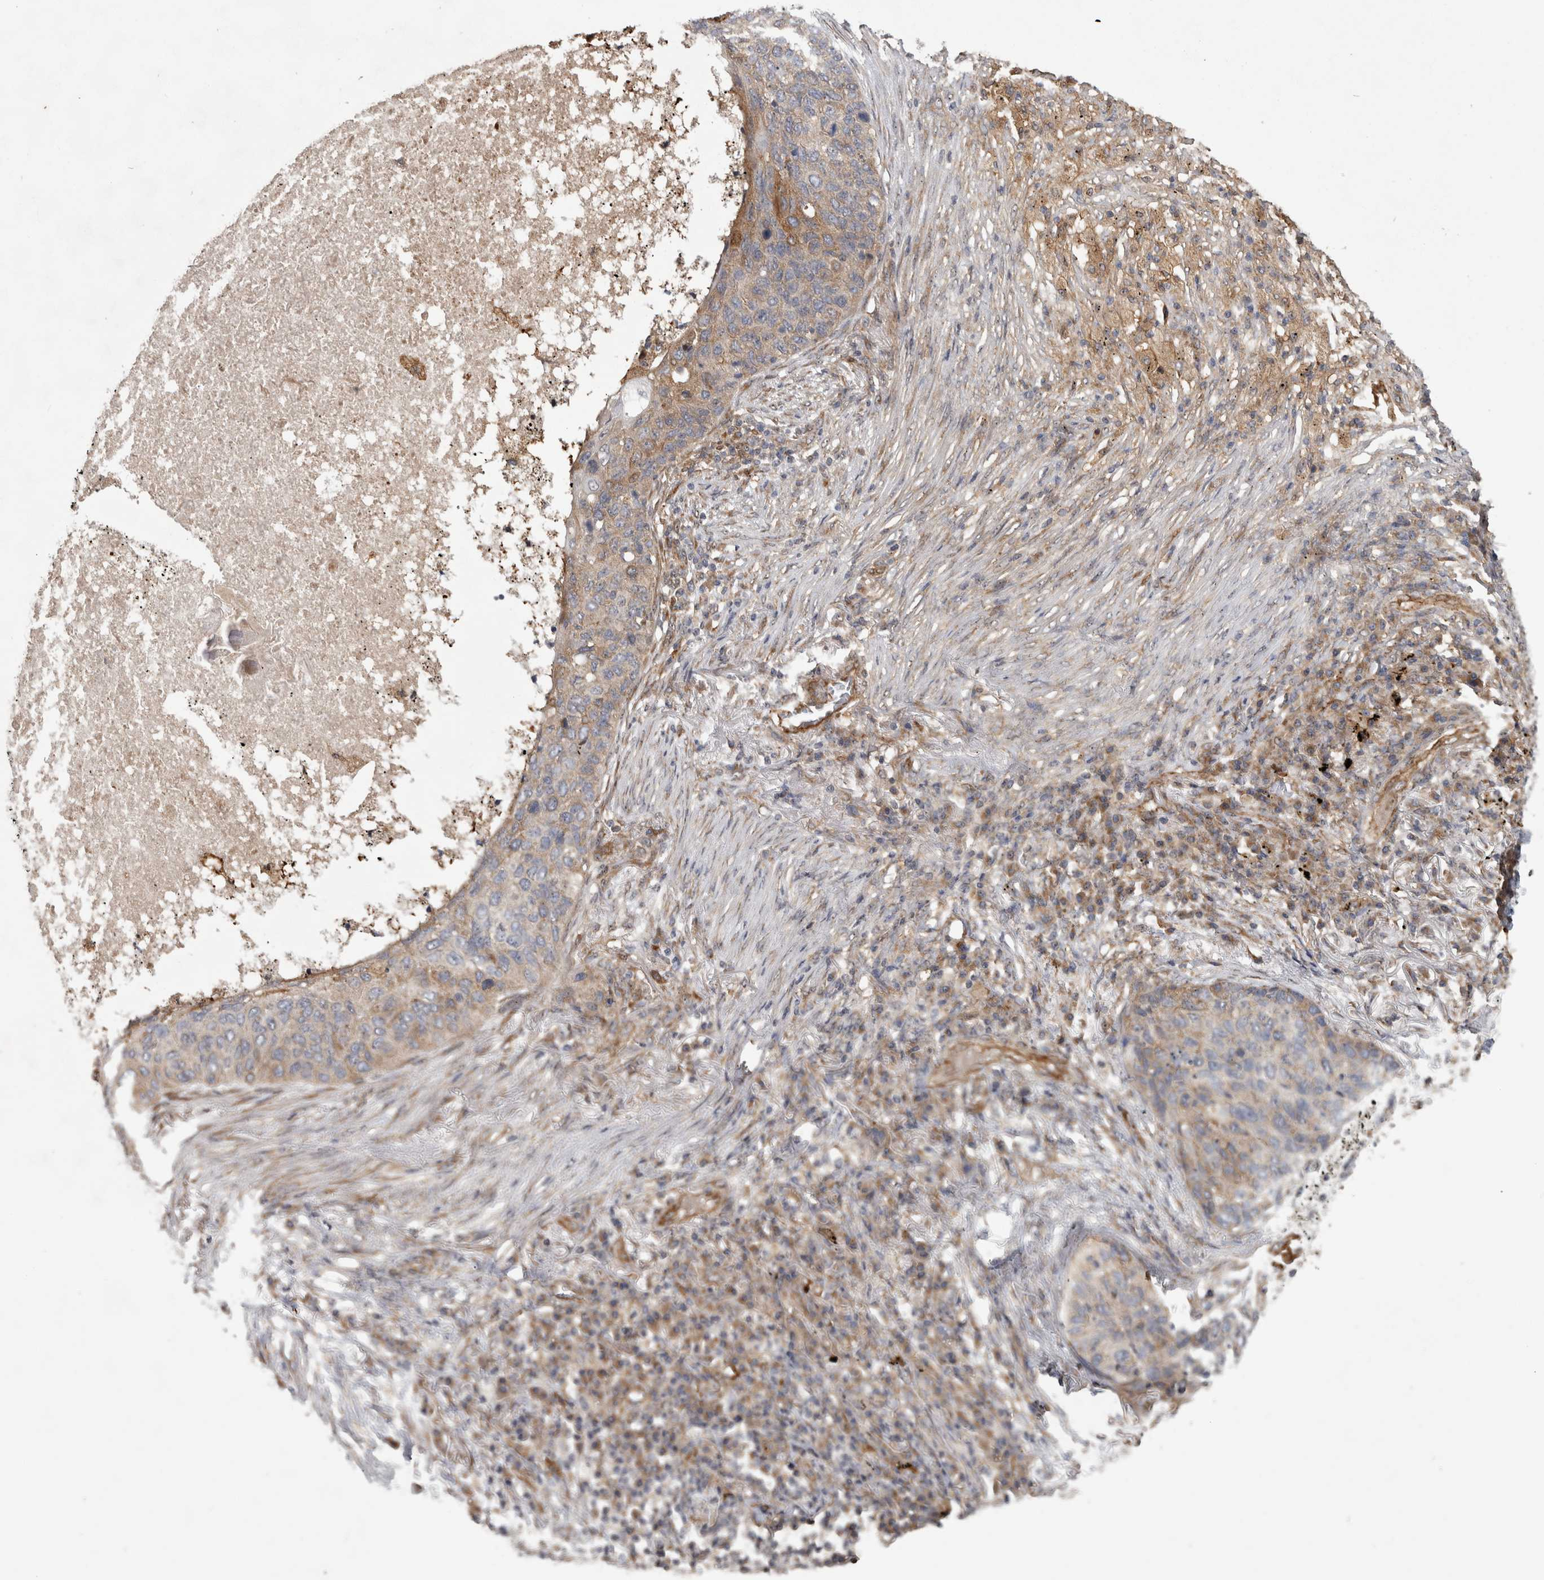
{"staining": {"intensity": "weak", "quantity": "<25%", "location": "cytoplasmic/membranous"}, "tissue": "lung cancer", "cell_type": "Tumor cells", "image_type": "cancer", "snomed": [{"axis": "morphology", "description": "Squamous cell carcinoma, NOS"}, {"axis": "topography", "description": "Lung"}], "caption": "Immunohistochemistry micrograph of neoplastic tissue: human squamous cell carcinoma (lung) stained with DAB demonstrates no significant protein staining in tumor cells. (Stains: DAB (3,3'-diaminobenzidine) IHC with hematoxylin counter stain, Microscopy: brightfield microscopy at high magnification).", "gene": "ATXN2", "patient": {"sex": "female", "age": 63}}